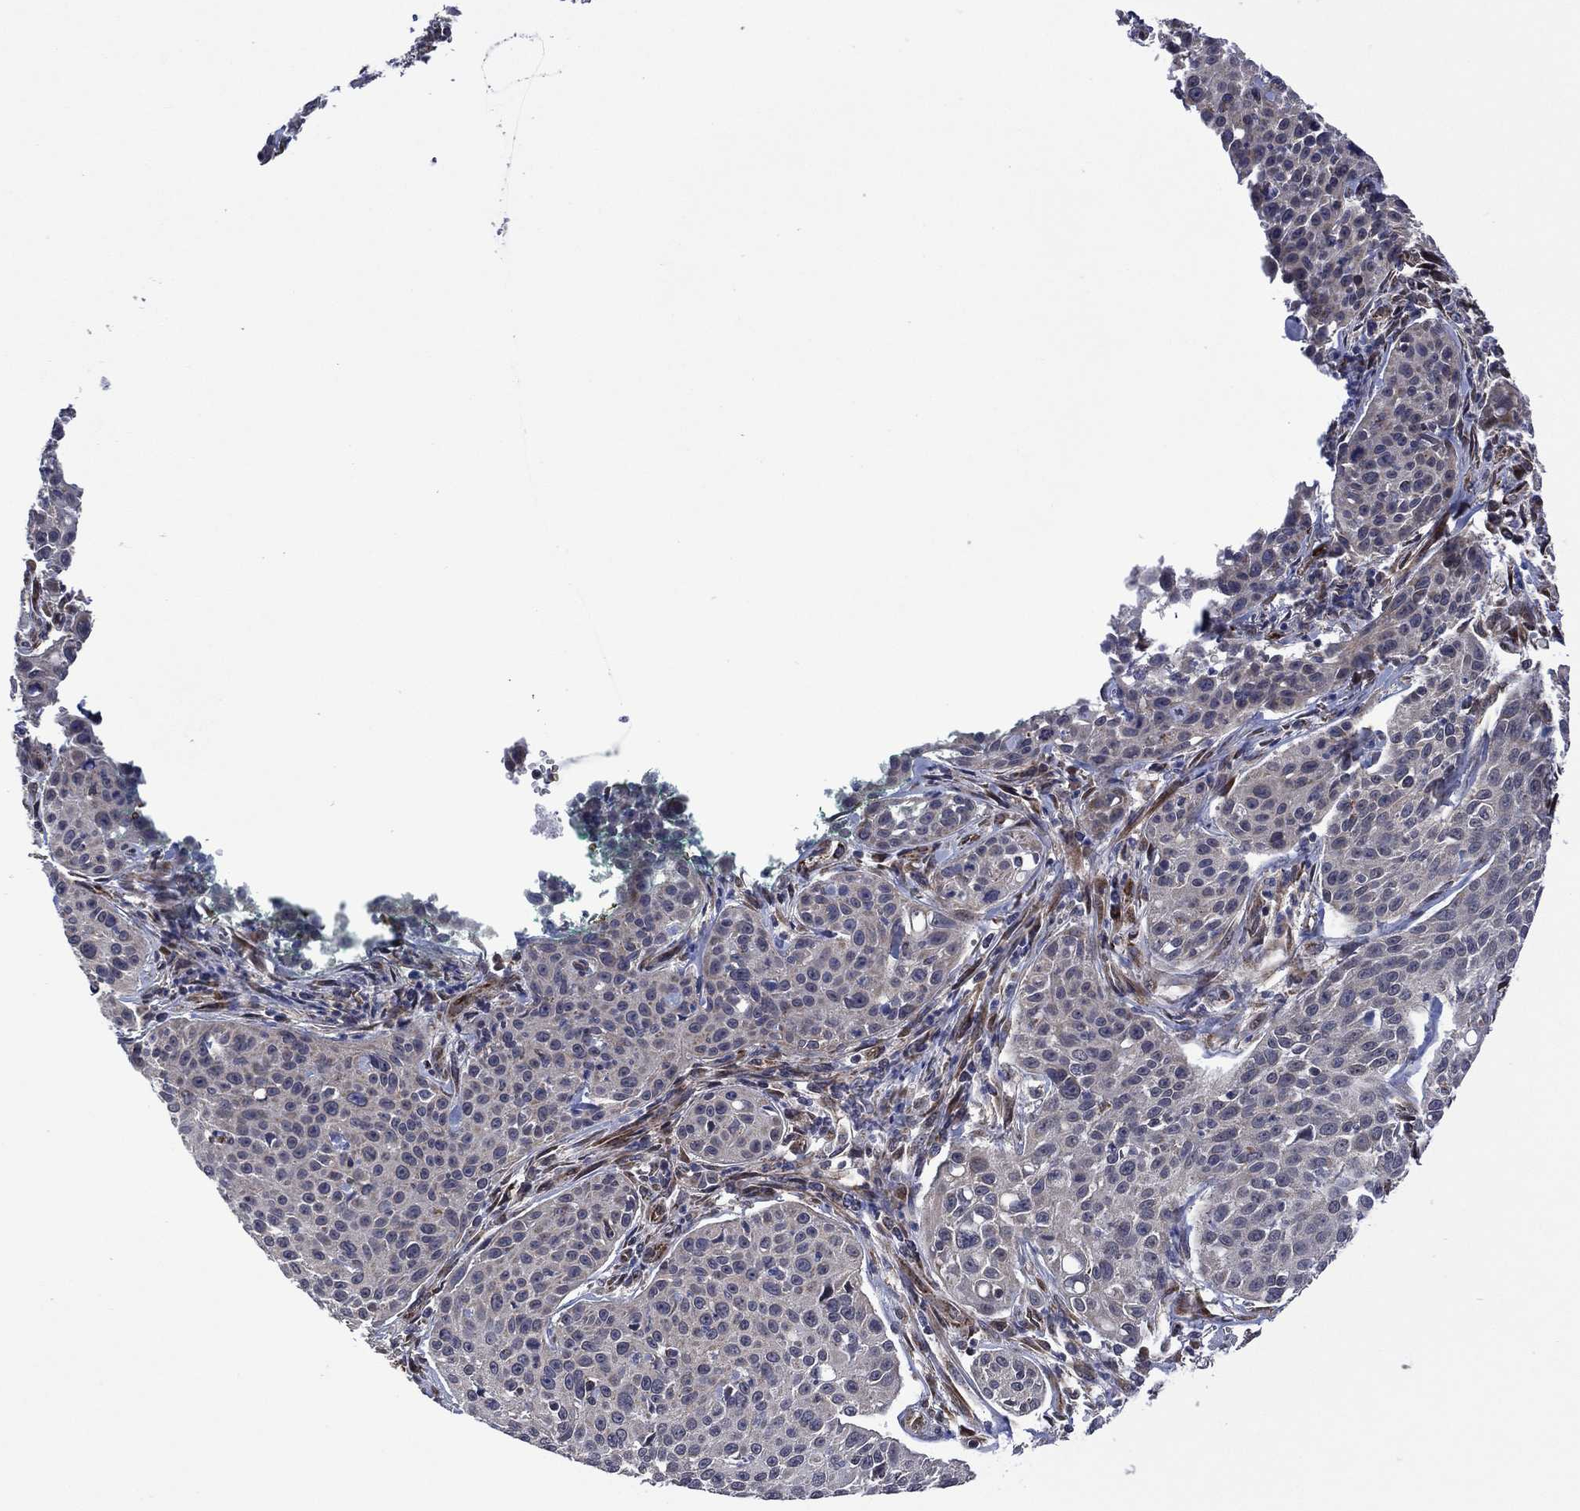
{"staining": {"intensity": "negative", "quantity": "none", "location": "none"}, "tissue": "cervical cancer", "cell_type": "Tumor cells", "image_type": "cancer", "snomed": [{"axis": "morphology", "description": "Squamous cell carcinoma, NOS"}, {"axis": "topography", "description": "Cervix"}], "caption": "Tumor cells are negative for protein expression in human squamous cell carcinoma (cervical).", "gene": "HTD2", "patient": {"sex": "female", "age": 26}}